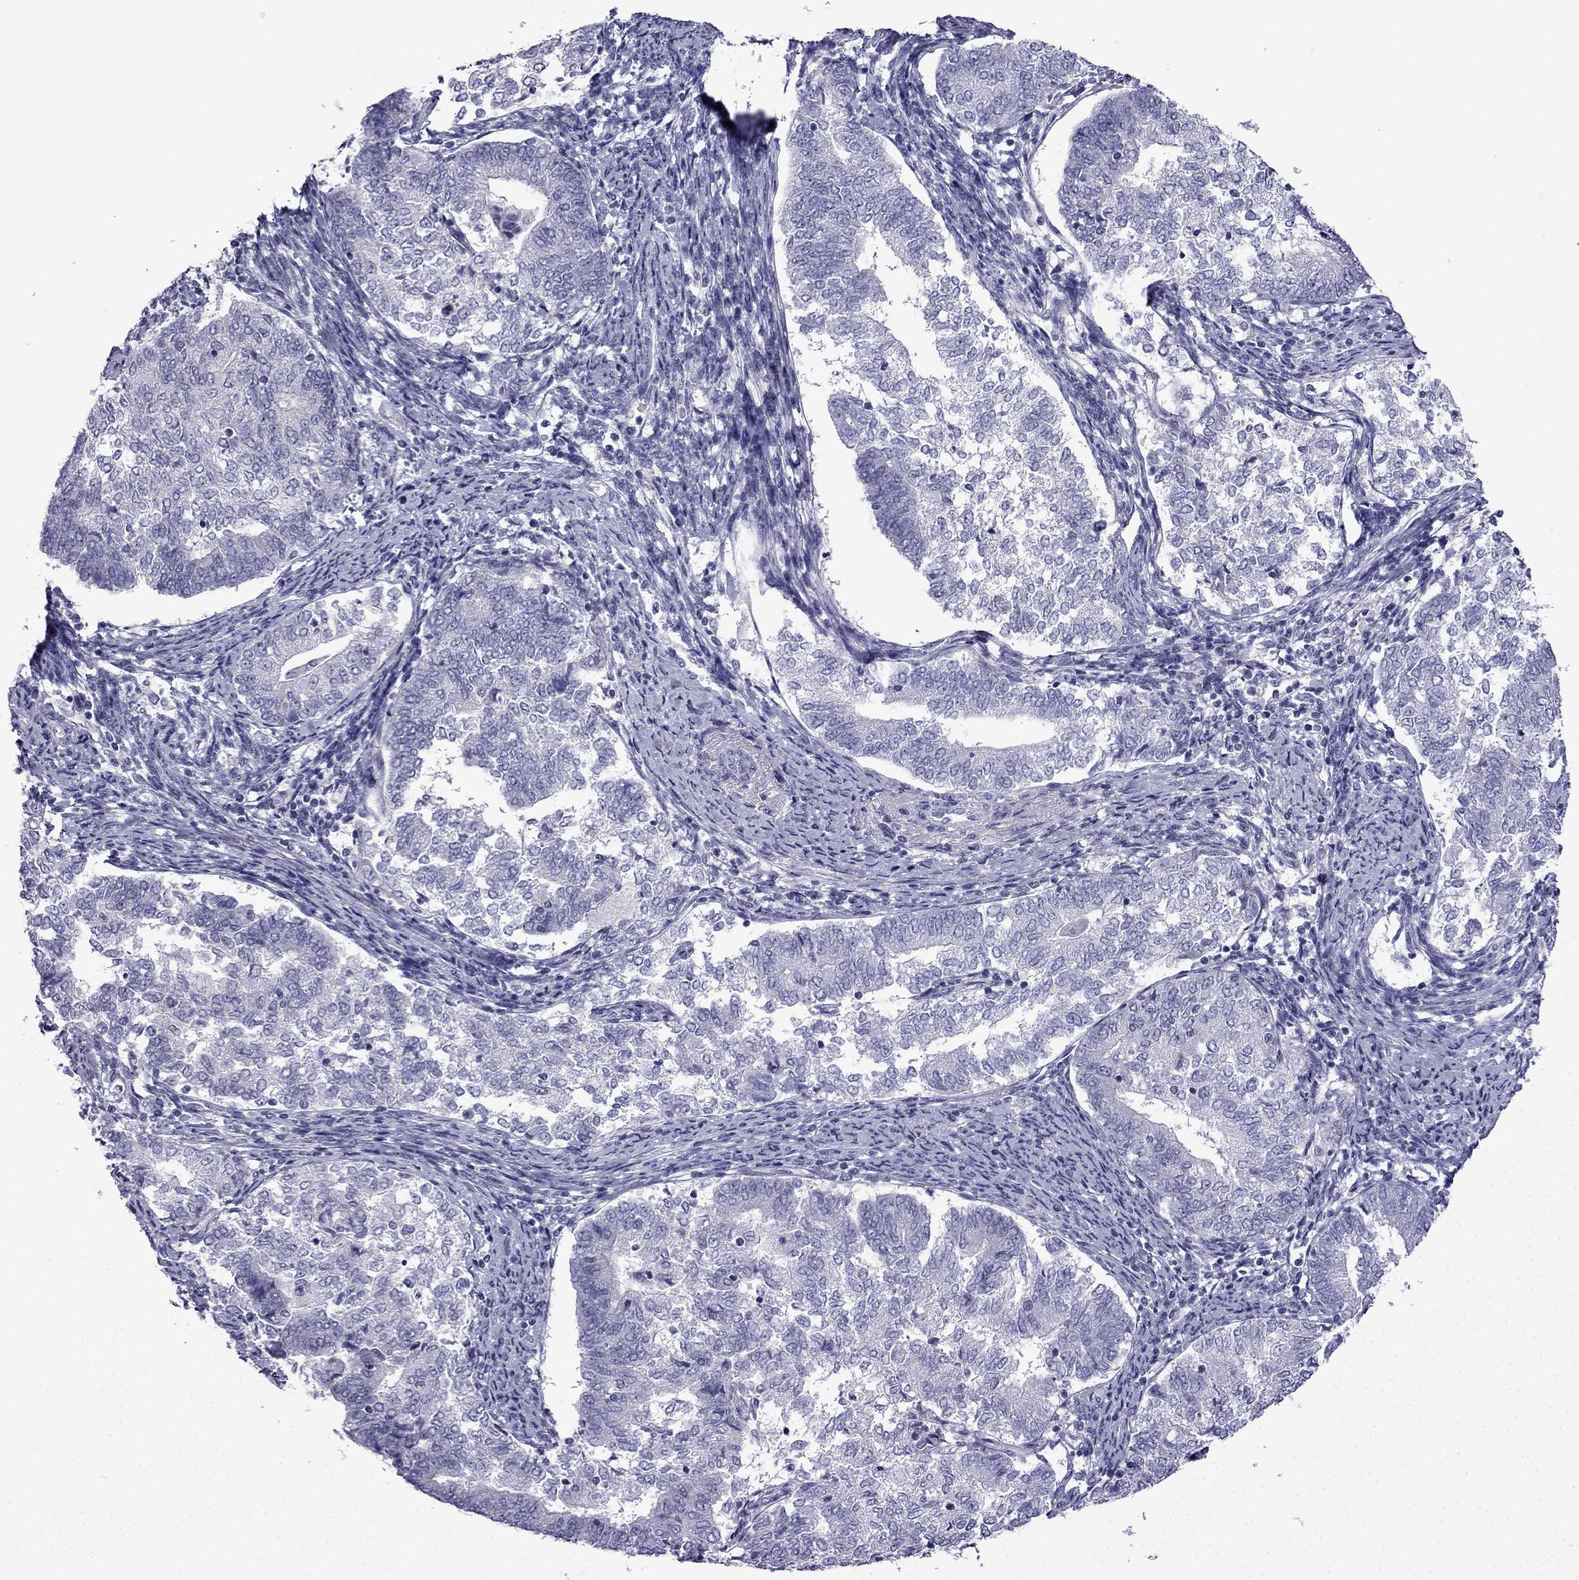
{"staining": {"intensity": "negative", "quantity": "none", "location": "none"}, "tissue": "endometrial cancer", "cell_type": "Tumor cells", "image_type": "cancer", "snomed": [{"axis": "morphology", "description": "Adenocarcinoma, NOS"}, {"axis": "topography", "description": "Endometrium"}], "caption": "Endometrial adenocarcinoma was stained to show a protein in brown. There is no significant positivity in tumor cells. (DAB immunohistochemistry (IHC) with hematoxylin counter stain).", "gene": "POM121L12", "patient": {"sex": "female", "age": 65}}